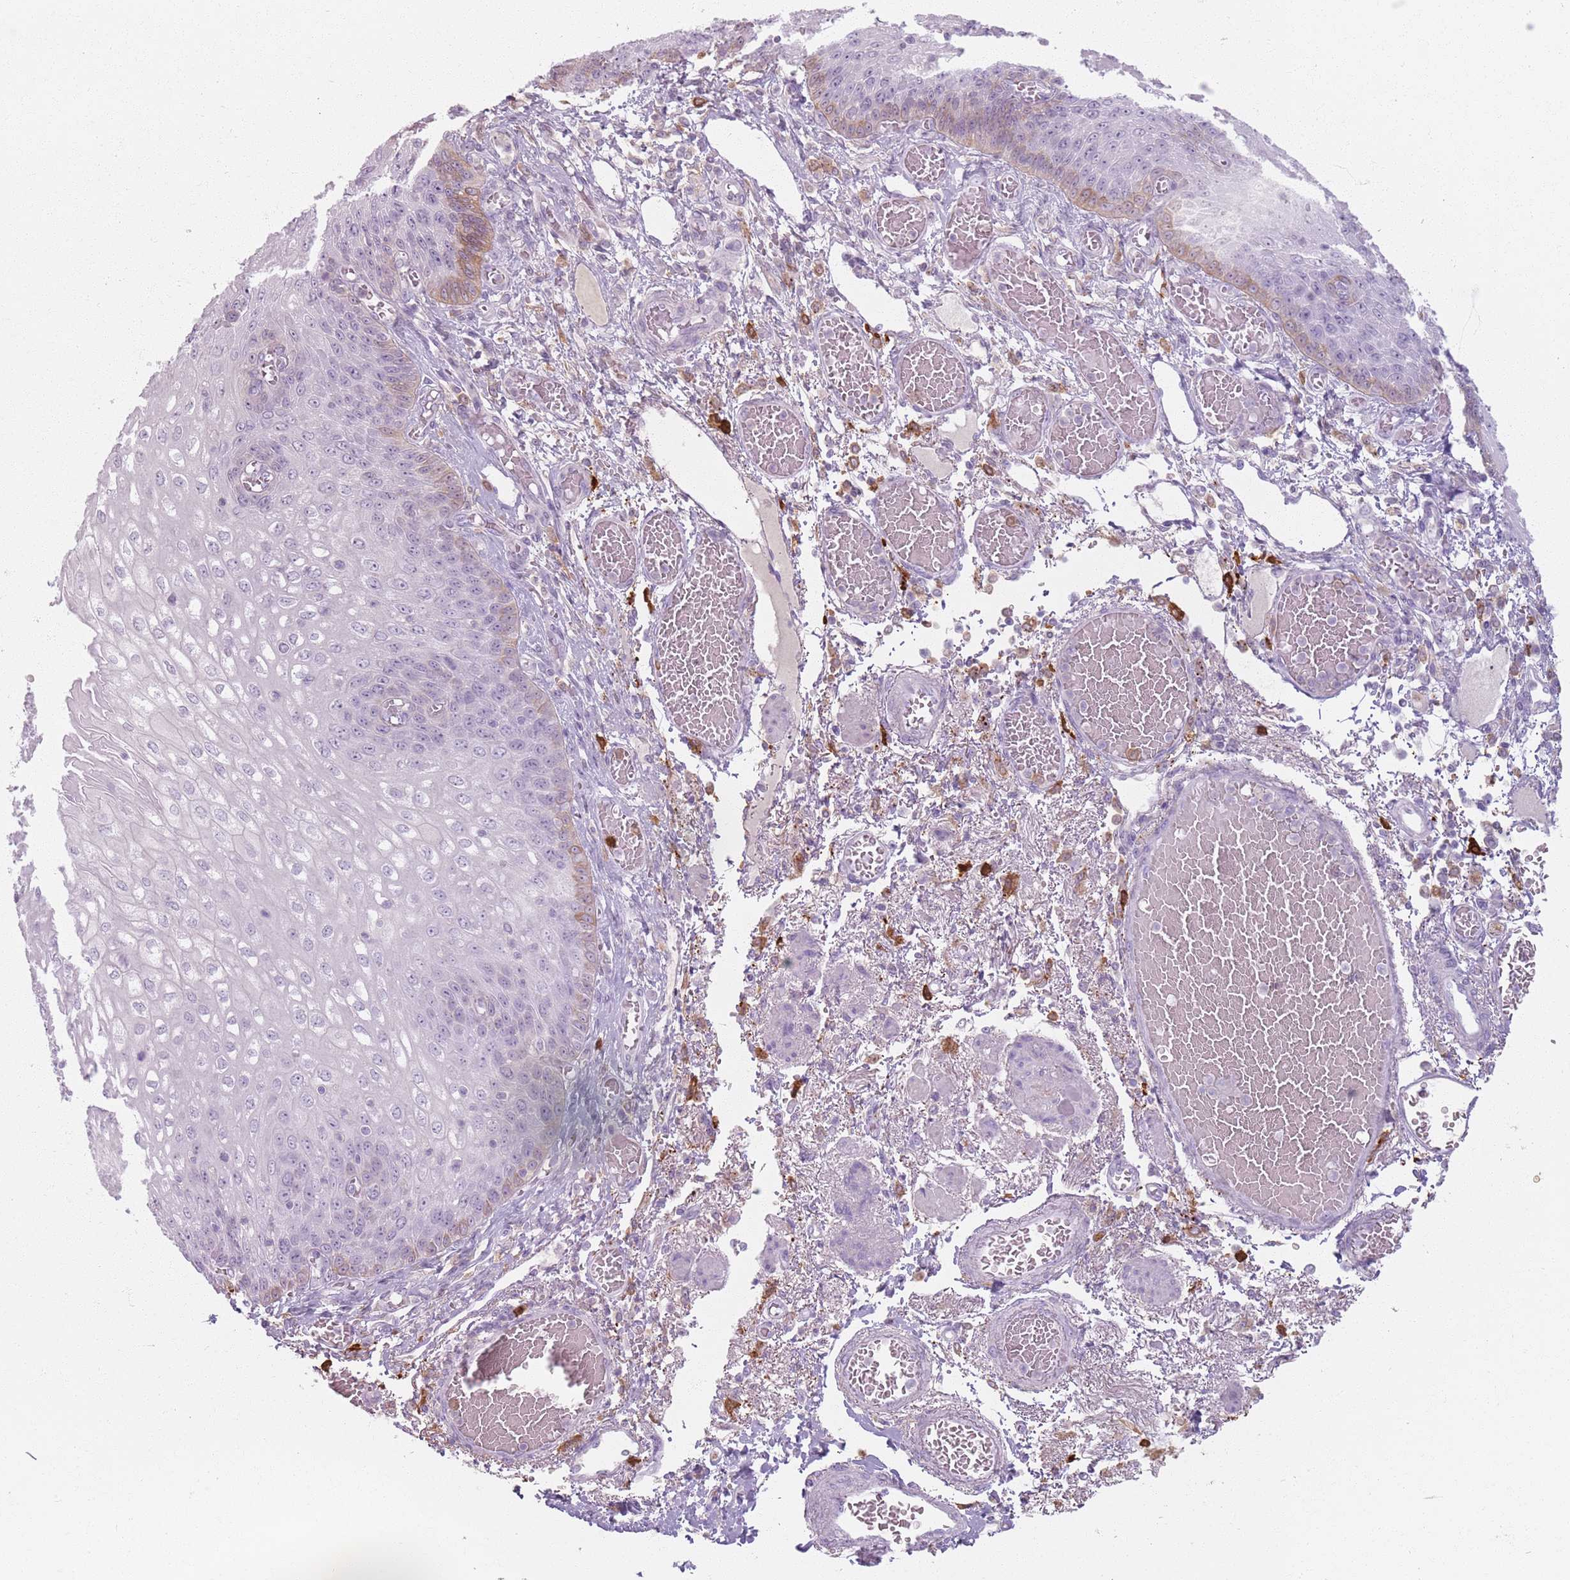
{"staining": {"intensity": "weak", "quantity": "<25%", "location": "cytoplasmic/membranous"}, "tissue": "esophagus", "cell_type": "Squamous epithelial cells", "image_type": "normal", "snomed": [{"axis": "morphology", "description": "Normal tissue, NOS"}, {"axis": "topography", "description": "Esophagus"}], "caption": "Protein analysis of unremarkable esophagus exhibits no significant staining in squamous epithelial cells.", "gene": "GDPGP1", "patient": {"sex": "male", "age": 81}}